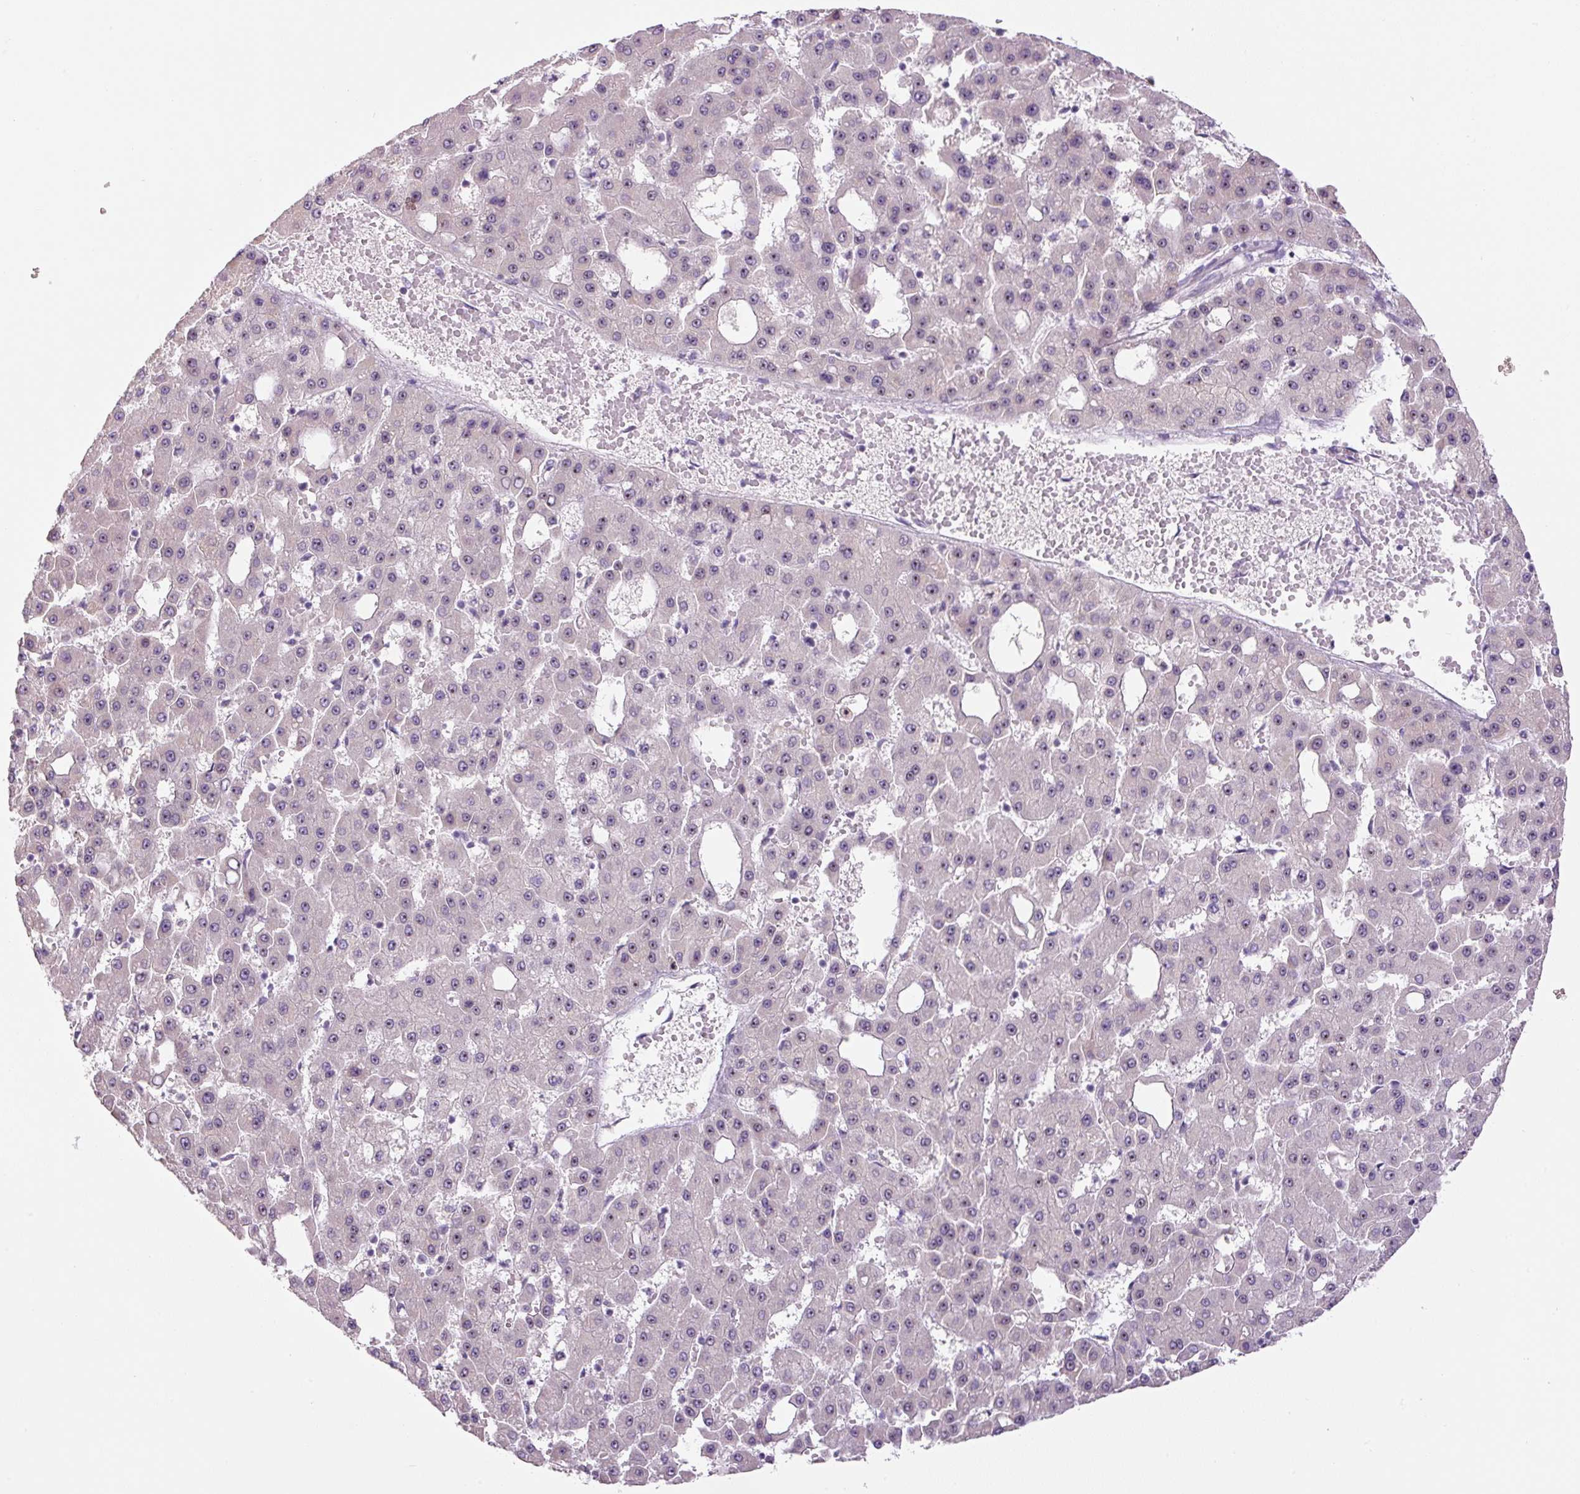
{"staining": {"intensity": "negative", "quantity": "none", "location": "none"}, "tissue": "liver cancer", "cell_type": "Tumor cells", "image_type": "cancer", "snomed": [{"axis": "morphology", "description": "Carcinoma, Hepatocellular, NOS"}, {"axis": "topography", "description": "Liver"}], "caption": "The photomicrograph reveals no staining of tumor cells in liver cancer (hepatocellular carcinoma).", "gene": "TMEM151B", "patient": {"sex": "male", "age": 47}}